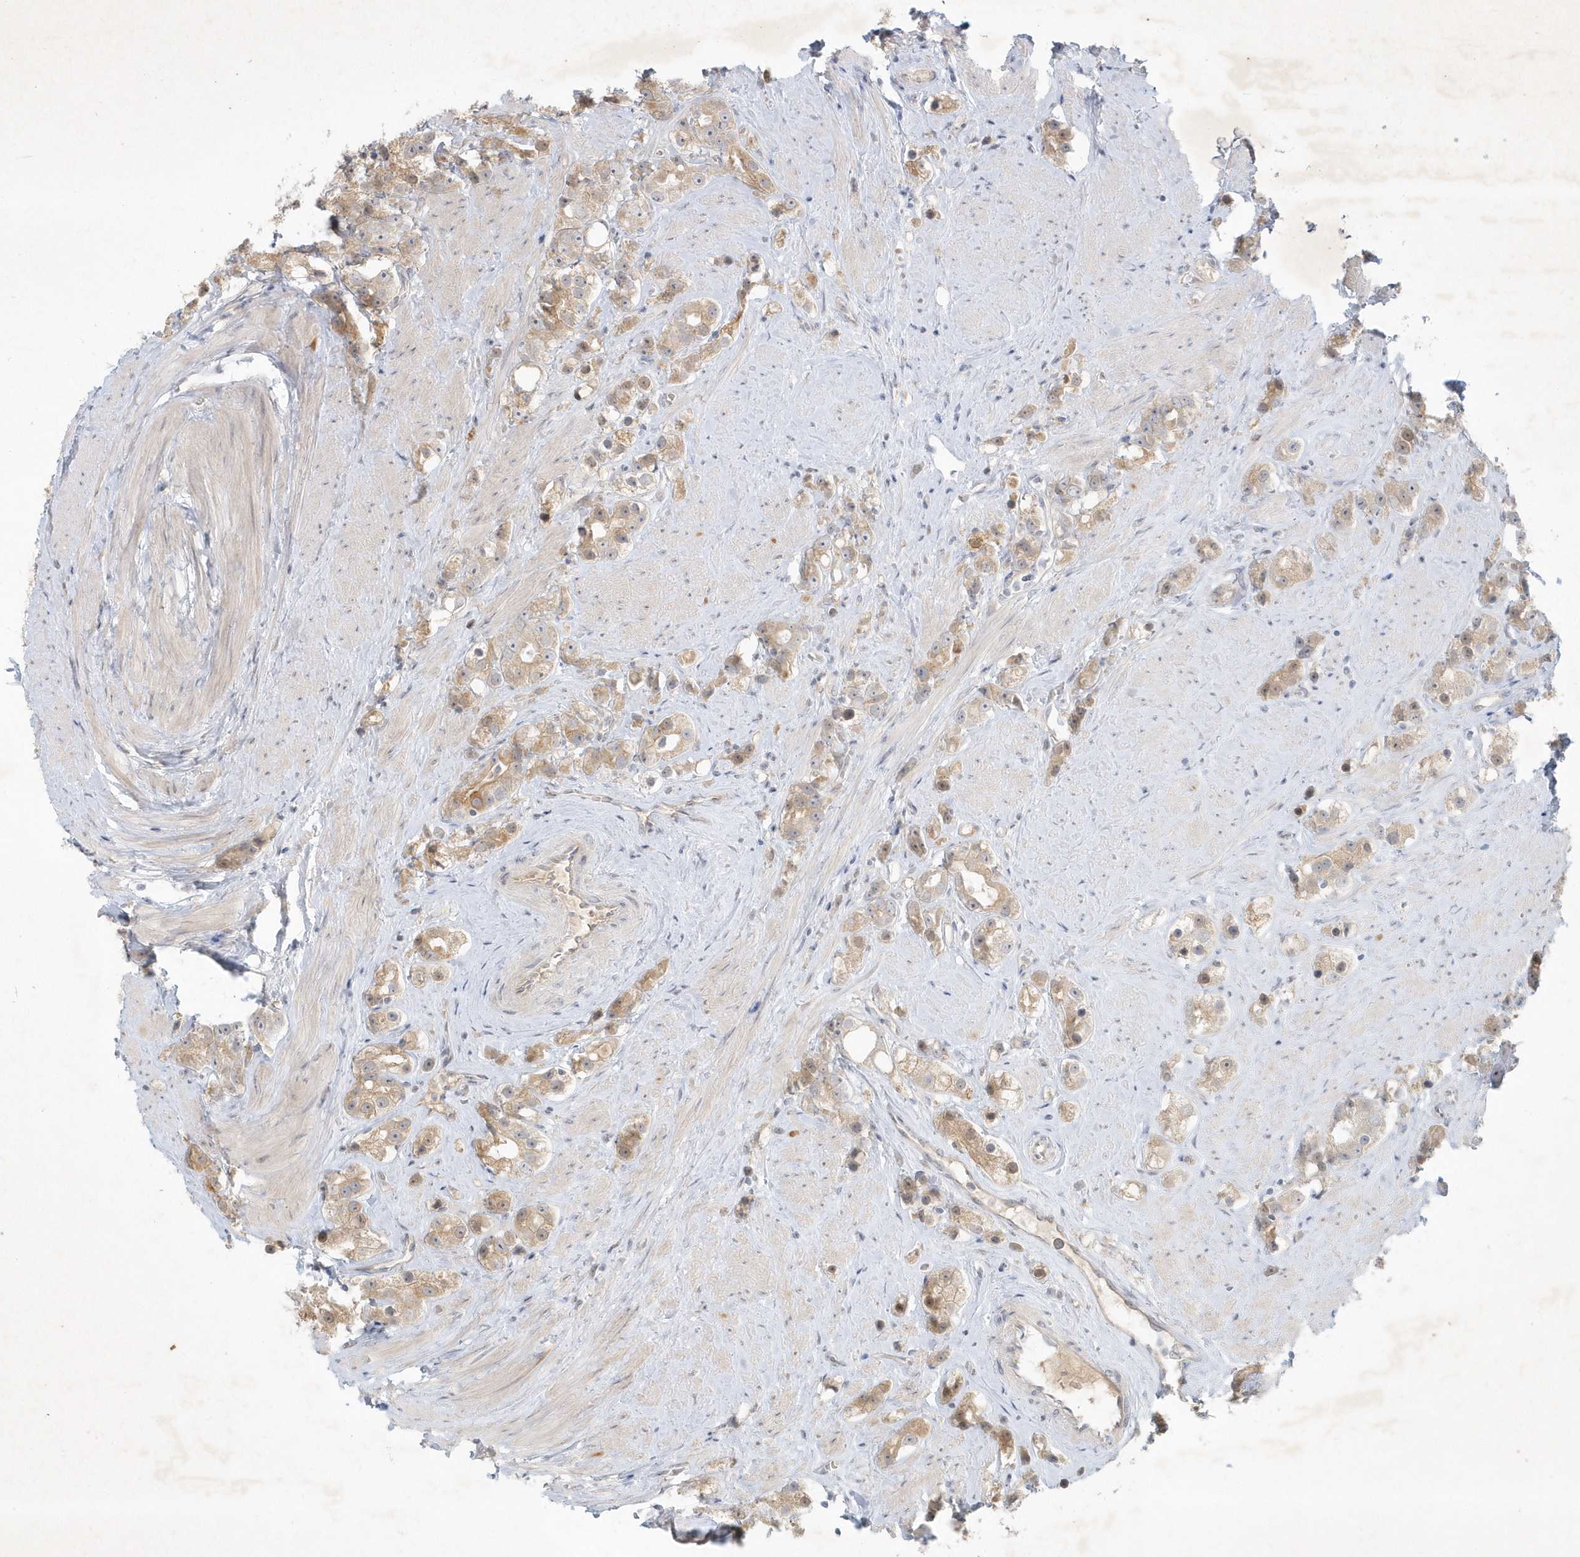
{"staining": {"intensity": "moderate", "quantity": ">75%", "location": "cytoplasmic/membranous"}, "tissue": "prostate cancer", "cell_type": "Tumor cells", "image_type": "cancer", "snomed": [{"axis": "morphology", "description": "Adenocarcinoma, NOS"}, {"axis": "topography", "description": "Prostate"}], "caption": "The photomicrograph demonstrates staining of adenocarcinoma (prostate), revealing moderate cytoplasmic/membranous protein expression (brown color) within tumor cells.", "gene": "BOD1", "patient": {"sex": "male", "age": 79}}